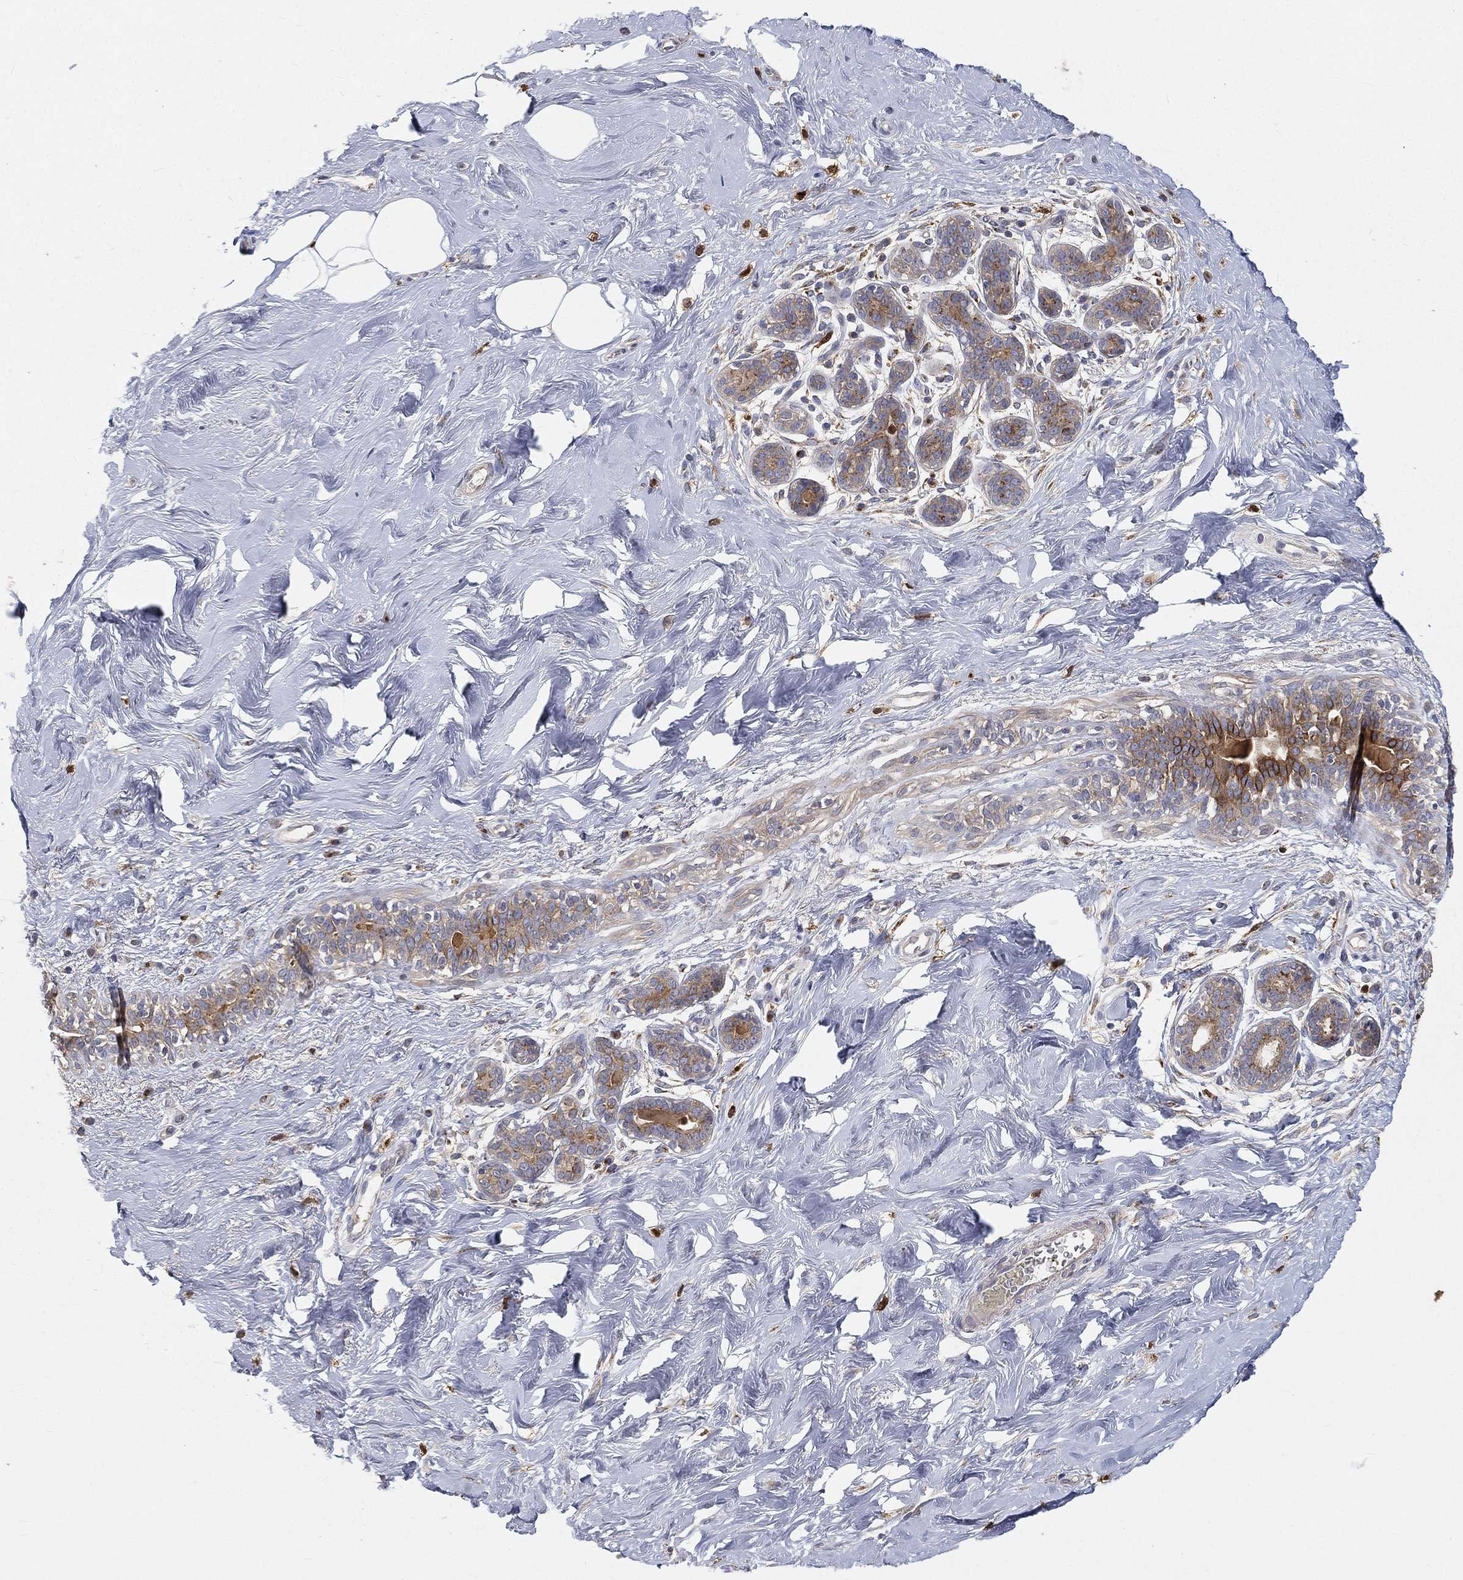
{"staining": {"intensity": "negative", "quantity": "none", "location": "none"}, "tissue": "breast", "cell_type": "Adipocytes", "image_type": "normal", "snomed": [{"axis": "morphology", "description": "Normal tissue, NOS"}, {"axis": "topography", "description": "Breast"}], "caption": "The photomicrograph displays no staining of adipocytes in benign breast.", "gene": "CTSL", "patient": {"sex": "female", "age": 43}}